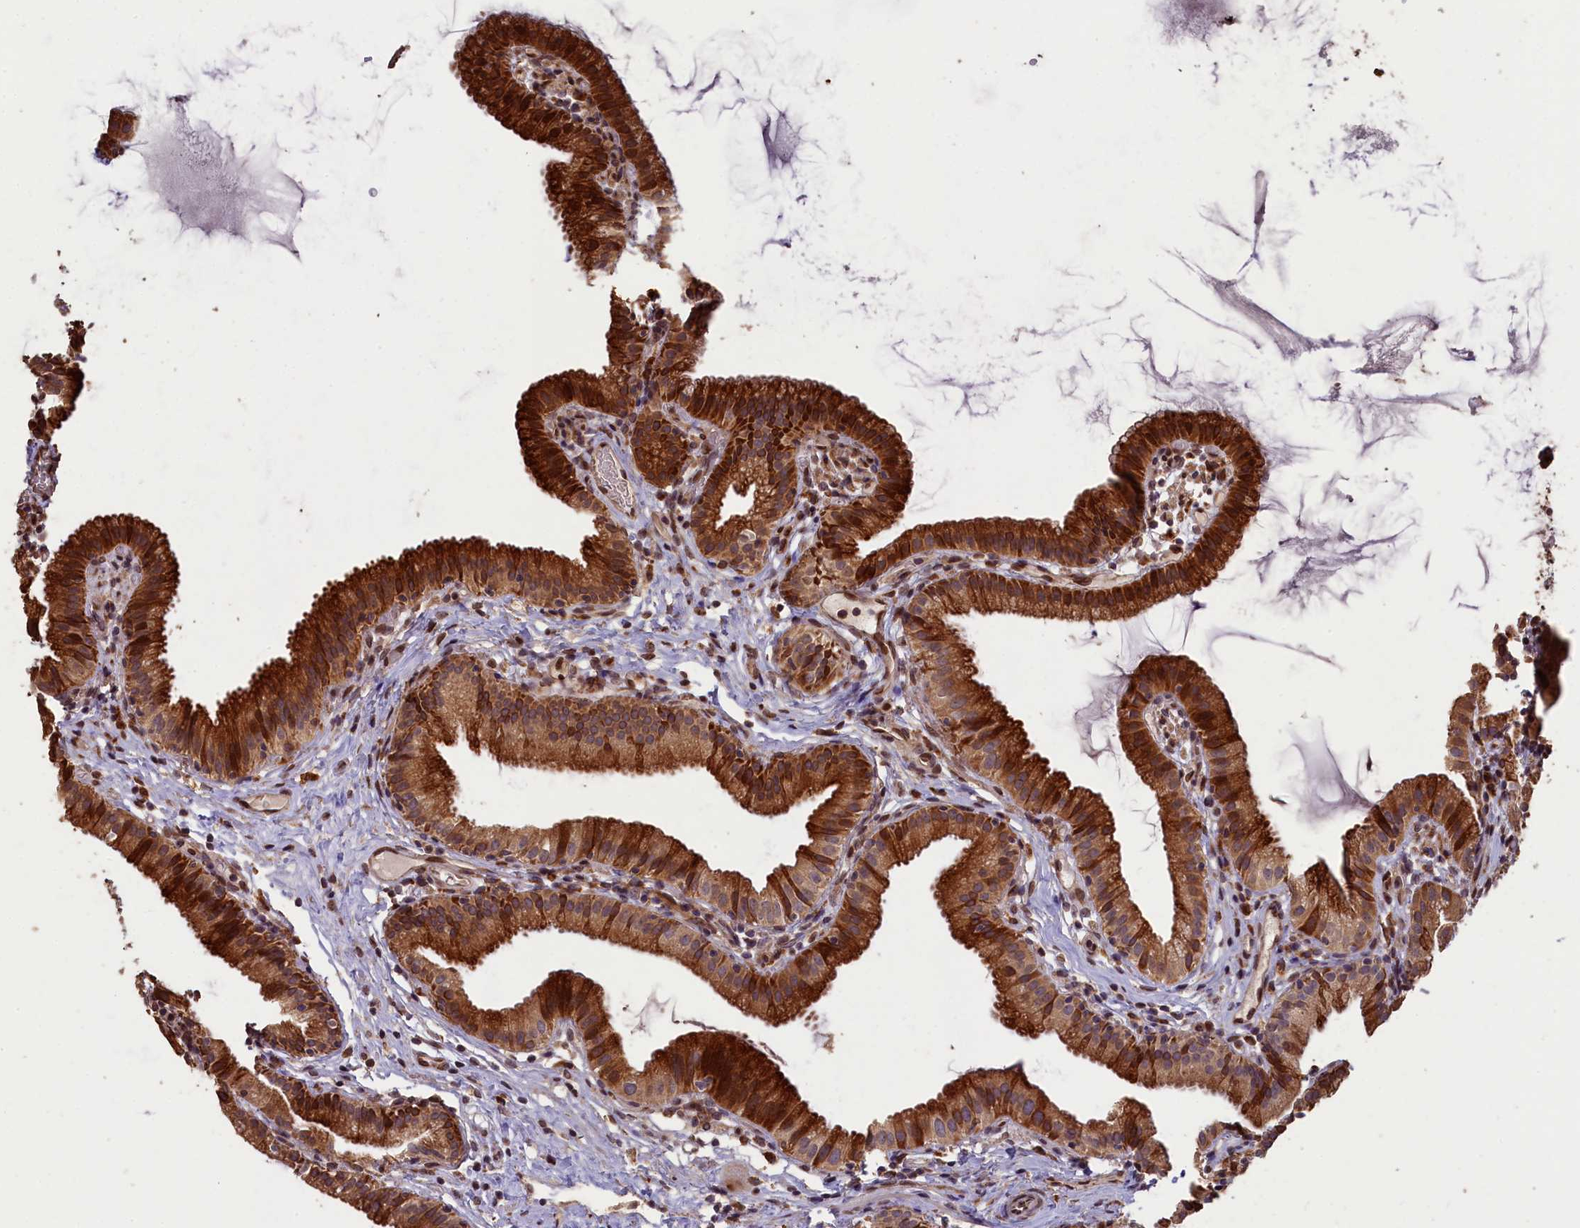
{"staining": {"intensity": "strong", "quantity": ">75%", "location": "cytoplasmic/membranous"}, "tissue": "gallbladder", "cell_type": "Glandular cells", "image_type": "normal", "snomed": [{"axis": "morphology", "description": "Normal tissue, NOS"}, {"axis": "topography", "description": "Gallbladder"}], "caption": "Gallbladder stained for a protein (brown) reveals strong cytoplasmic/membranous positive positivity in approximately >75% of glandular cells.", "gene": "SLC38A7", "patient": {"sex": "female", "age": 46}}